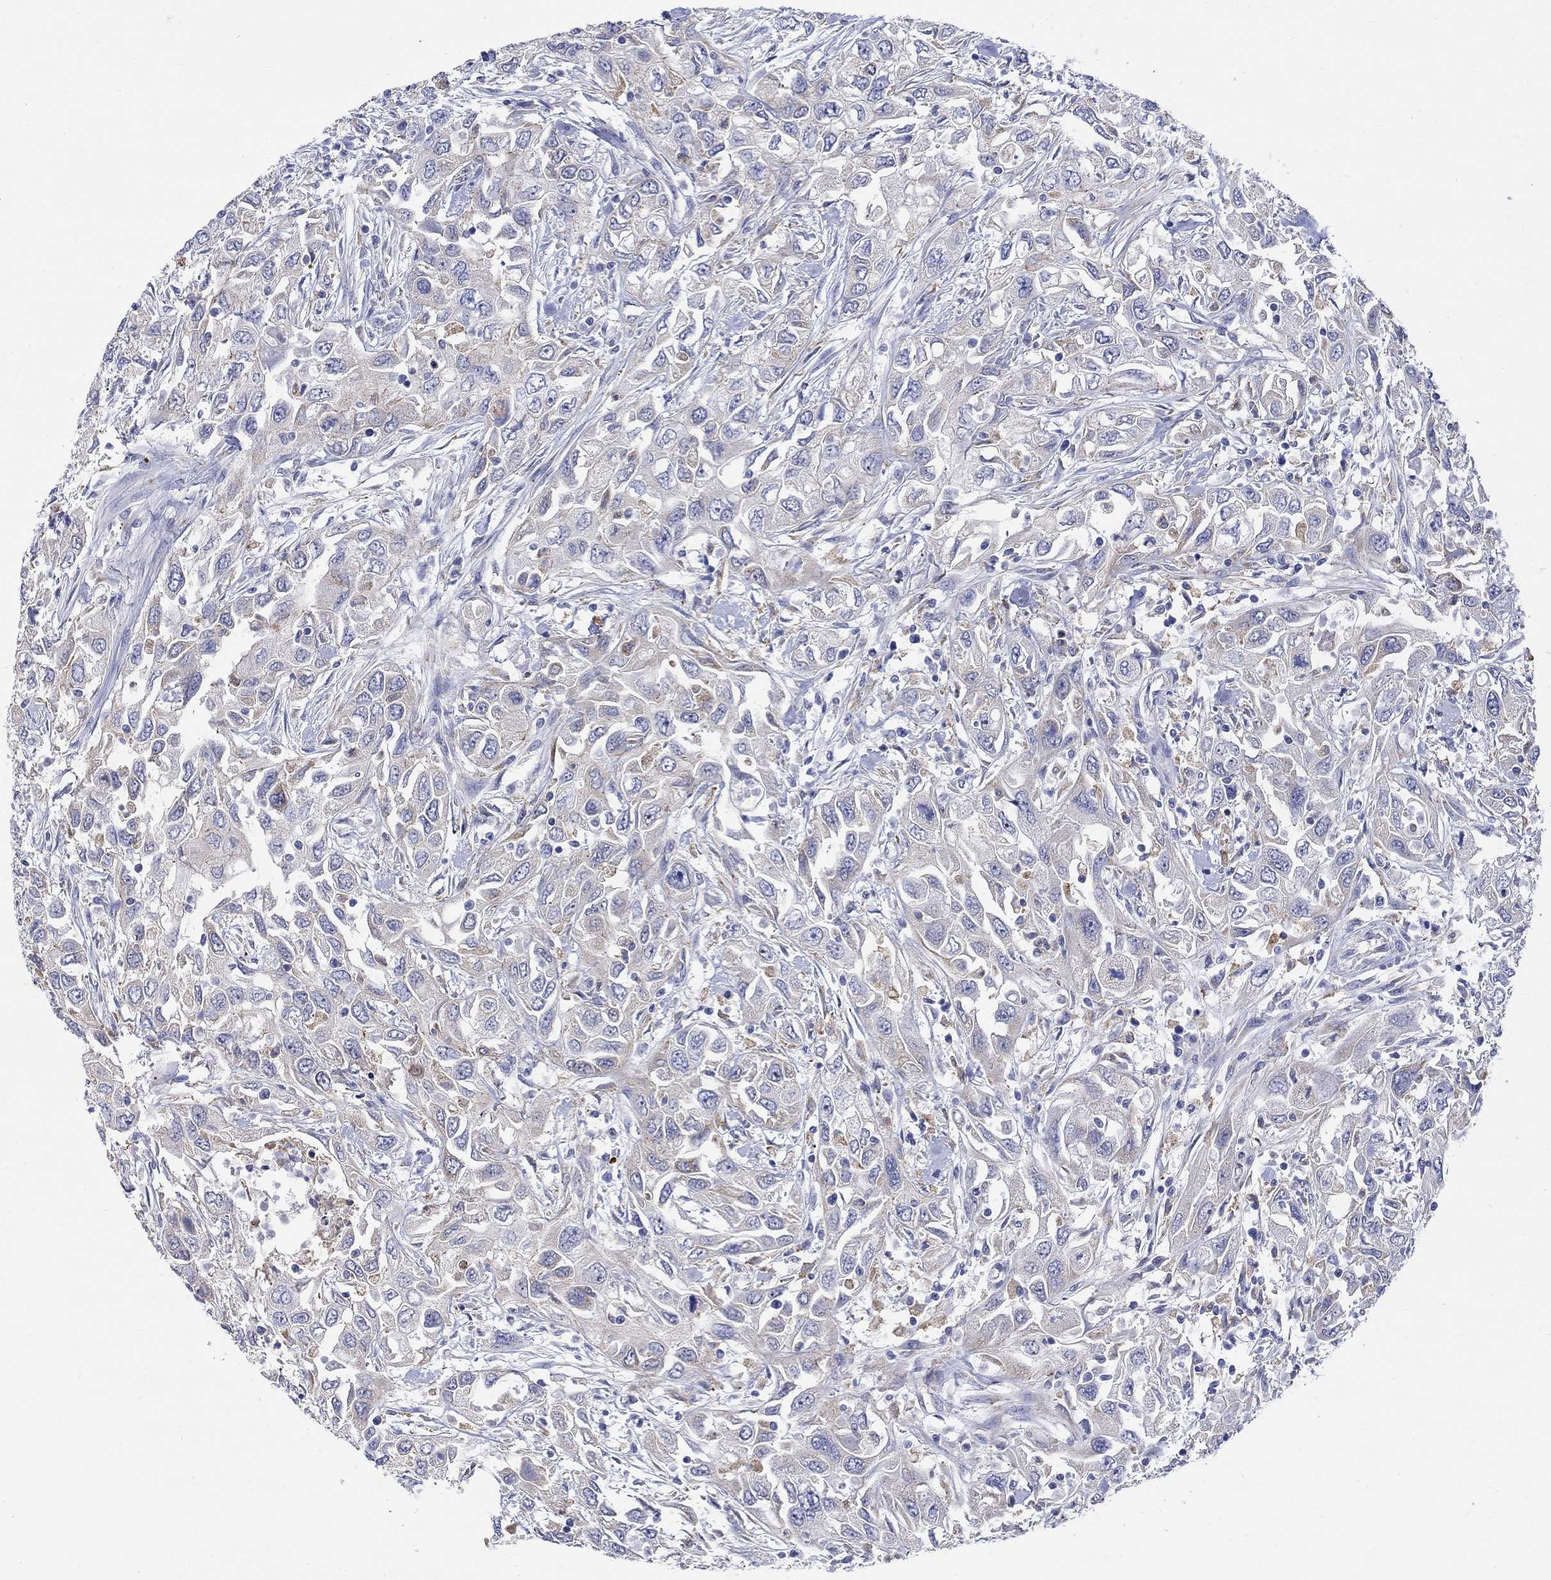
{"staining": {"intensity": "weak", "quantity": "<25%", "location": "cytoplasmic/membranous"}, "tissue": "urothelial cancer", "cell_type": "Tumor cells", "image_type": "cancer", "snomed": [{"axis": "morphology", "description": "Urothelial carcinoma, High grade"}, {"axis": "topography", "description": "Urinary bladder"}], "caption": "DAB (3,3'-diaminobenzidine) immunohistochemical staining of high-grade urothelial carcinoma exhibits no significant positivity in tumor cells. (DAB (3,3'-diaminobenzidine) immunohistochemistry visualized using brightfield microscopy, high magnification).", "gene": "QRFPR", "patient": {"sex": "male", "age": 76}}